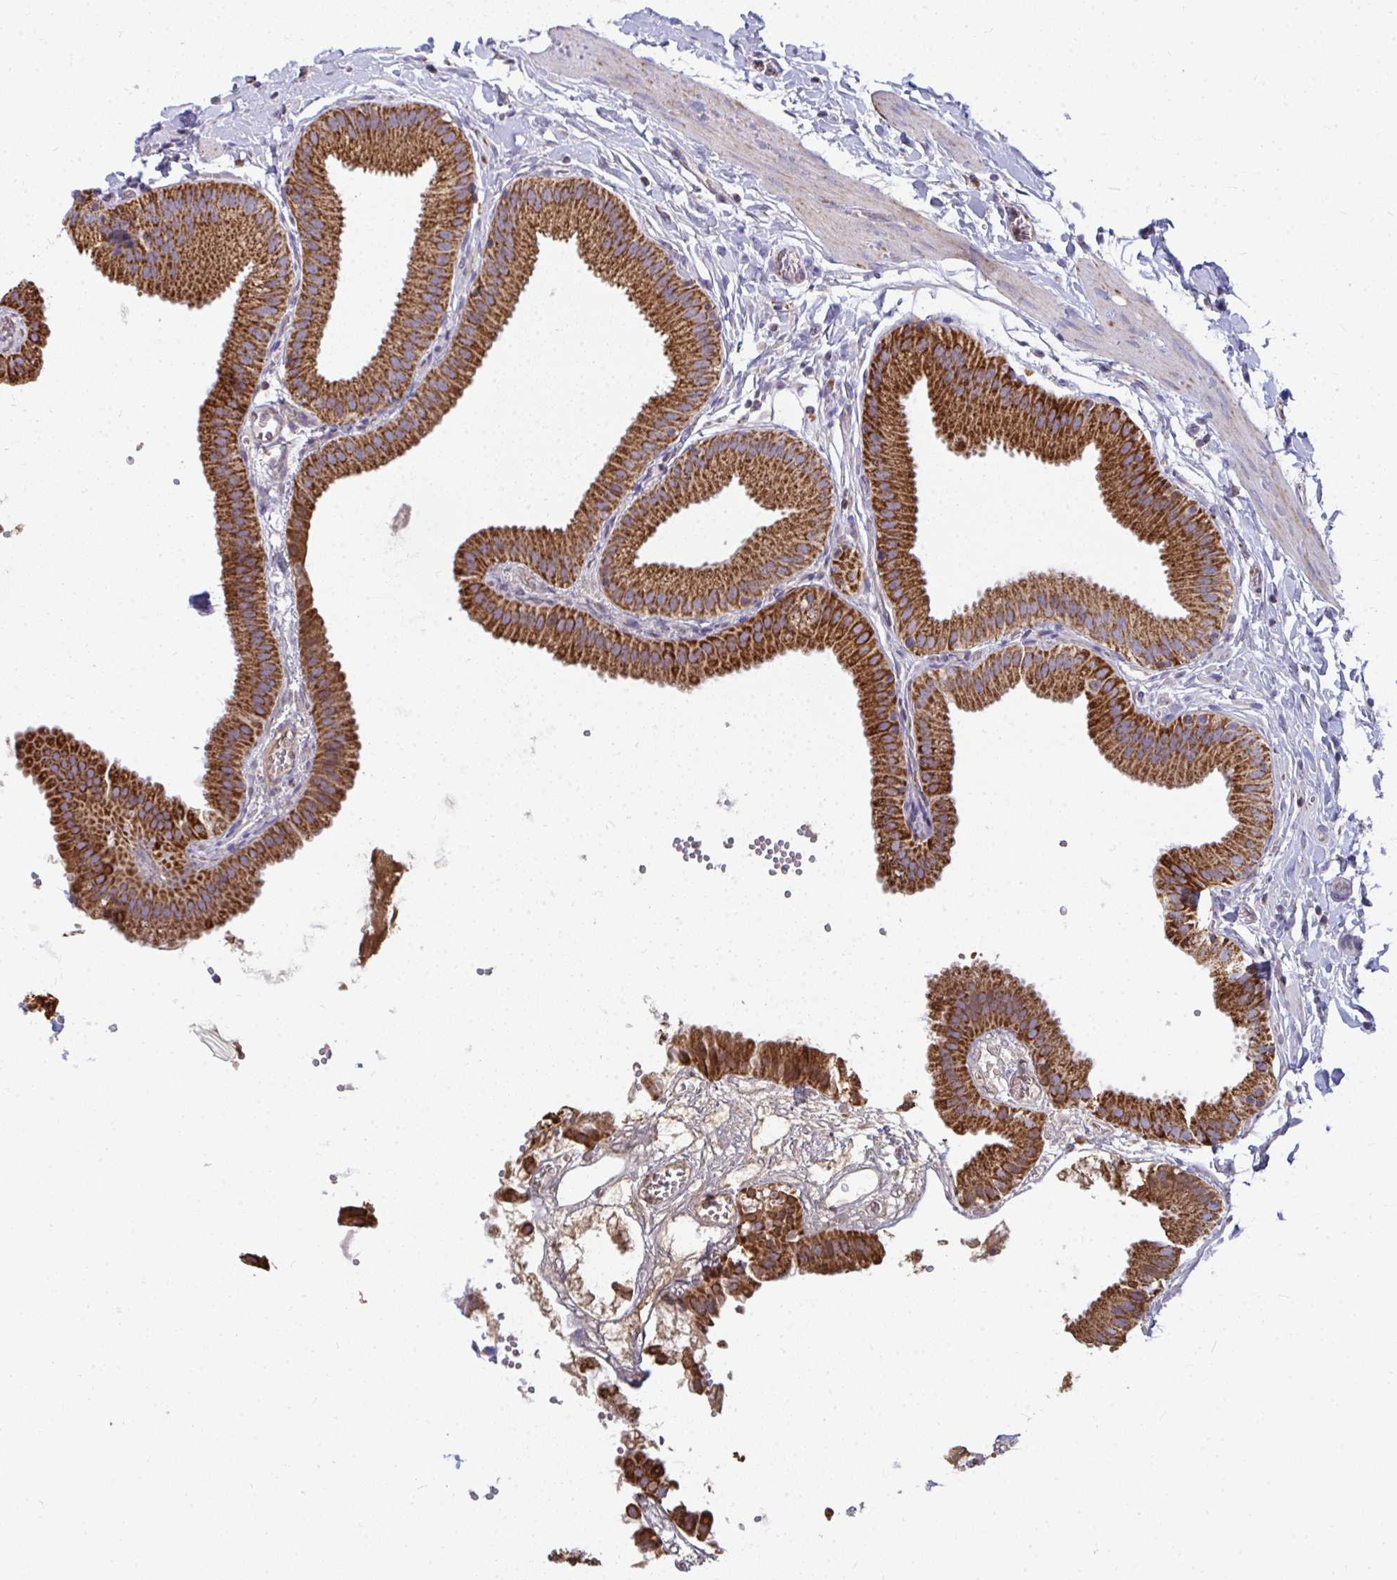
{"staining": {"intensity": "strong", "quantity": ">75%", "location": "cytoplasmic/membranous"}, "tissue": "gallbladder", "cell_type": "Glandular cells", "image_type": "normal", "snomed": [{"axis": "morphology", "description": "Normal tissue, NOS"}, {"axis": "topography", "description": "Gallbladder"}], "caption": "Benign gallbladder exhibits strong cytoplasmic/membranous staining in about >75% of glandular cells, visualized by immunohistochemistry.", "gene": "FAHD1", "patient": {"sex": "female", "age": 63}}